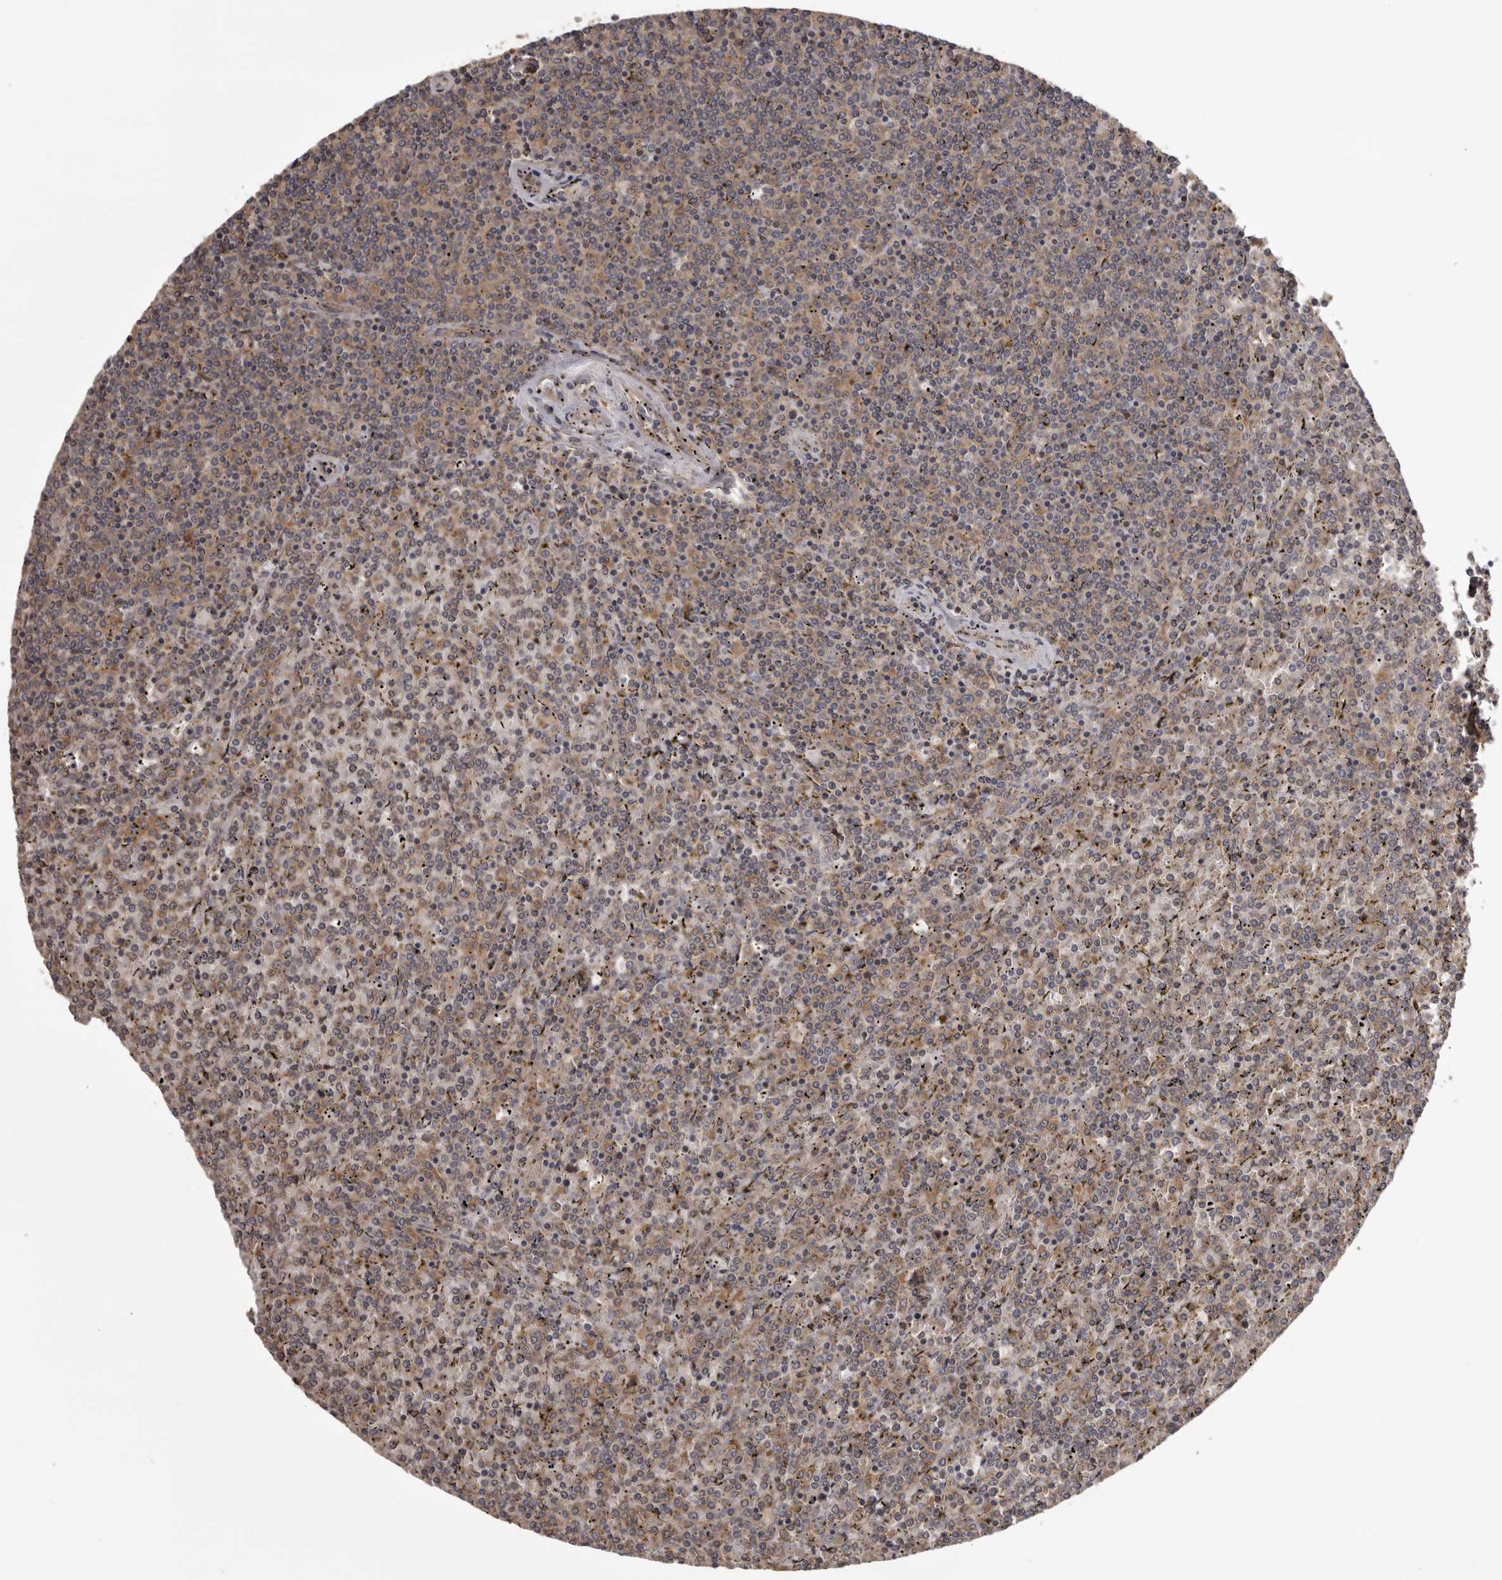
{"staining": {"intensity": "negative", "quantity": "none", "location": "none"}, "tissue": "lymphoma", "cell_type": "Tumor cells", "image_type": "cancer", "snomed": [{"axis": "morphology", "description": "Malignant lymphoma, non-Hodgkin's type, Low grade"}, {"axis": "topography", "description": "Spleen"}], "caption": "This is an immunohistochemistry (IHC) image of human lymphoma. There is no positivity in tumor cells.", "gene": "DARS1", "patient": {"sex": "female", "age": 19}}